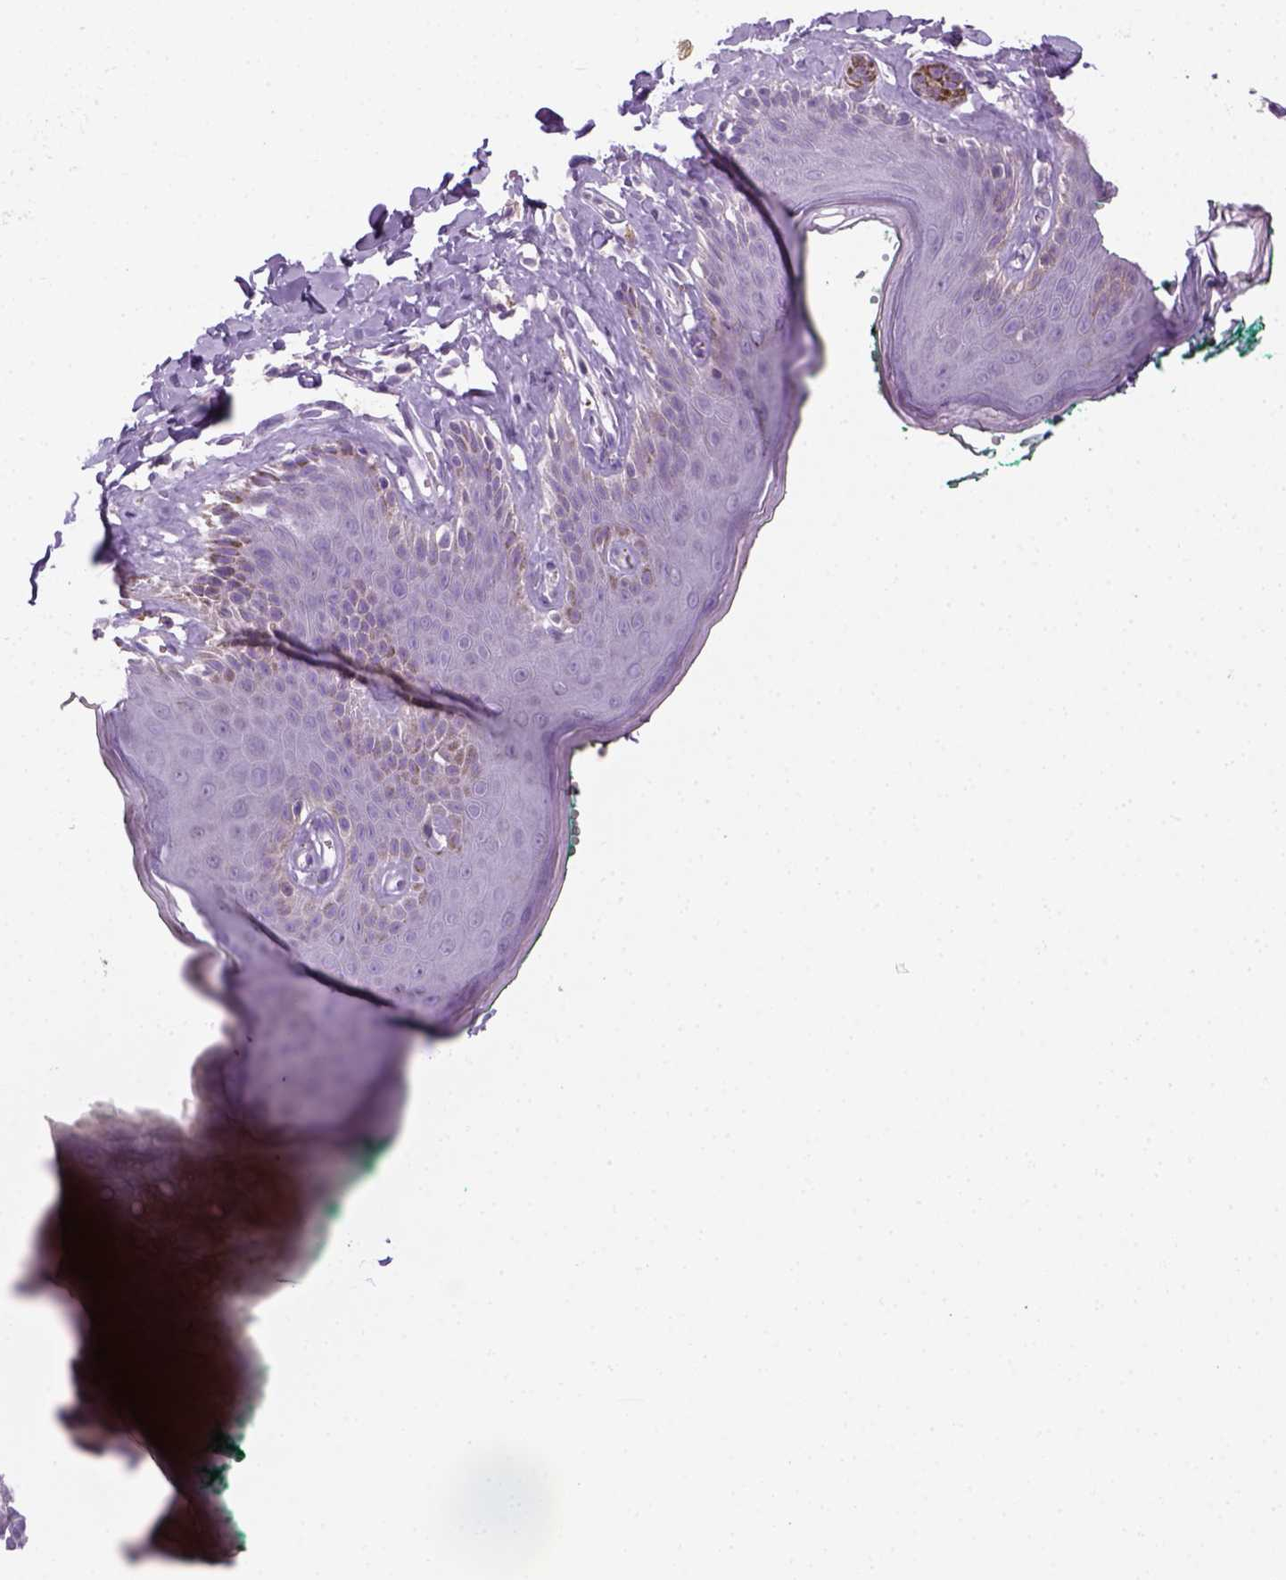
{"staining": {"intensity": "negative", "quantity": "none", "location": "none"}, "tissue": "skin", "cell_type": "Epidermal cells", "image_type": "normal", "snomed": [{"axis": "morphology", "description": "Normal tissue, NOS"}, {"axis": "topography", "description": "Vulva"}, {"axis": "topography", "description": "Peripheral nerve tissue"}], "caption": "Image shows no protein expression in epidermal cells of unremarkable skin. The staining was performed using DAB to visualize the protein expression in brown, while the nuclei were stained in blue with hematoxylin (Magnification: 20x).", "gene": "GFI1B", "patient": {"sex": "female", "age": 66}}